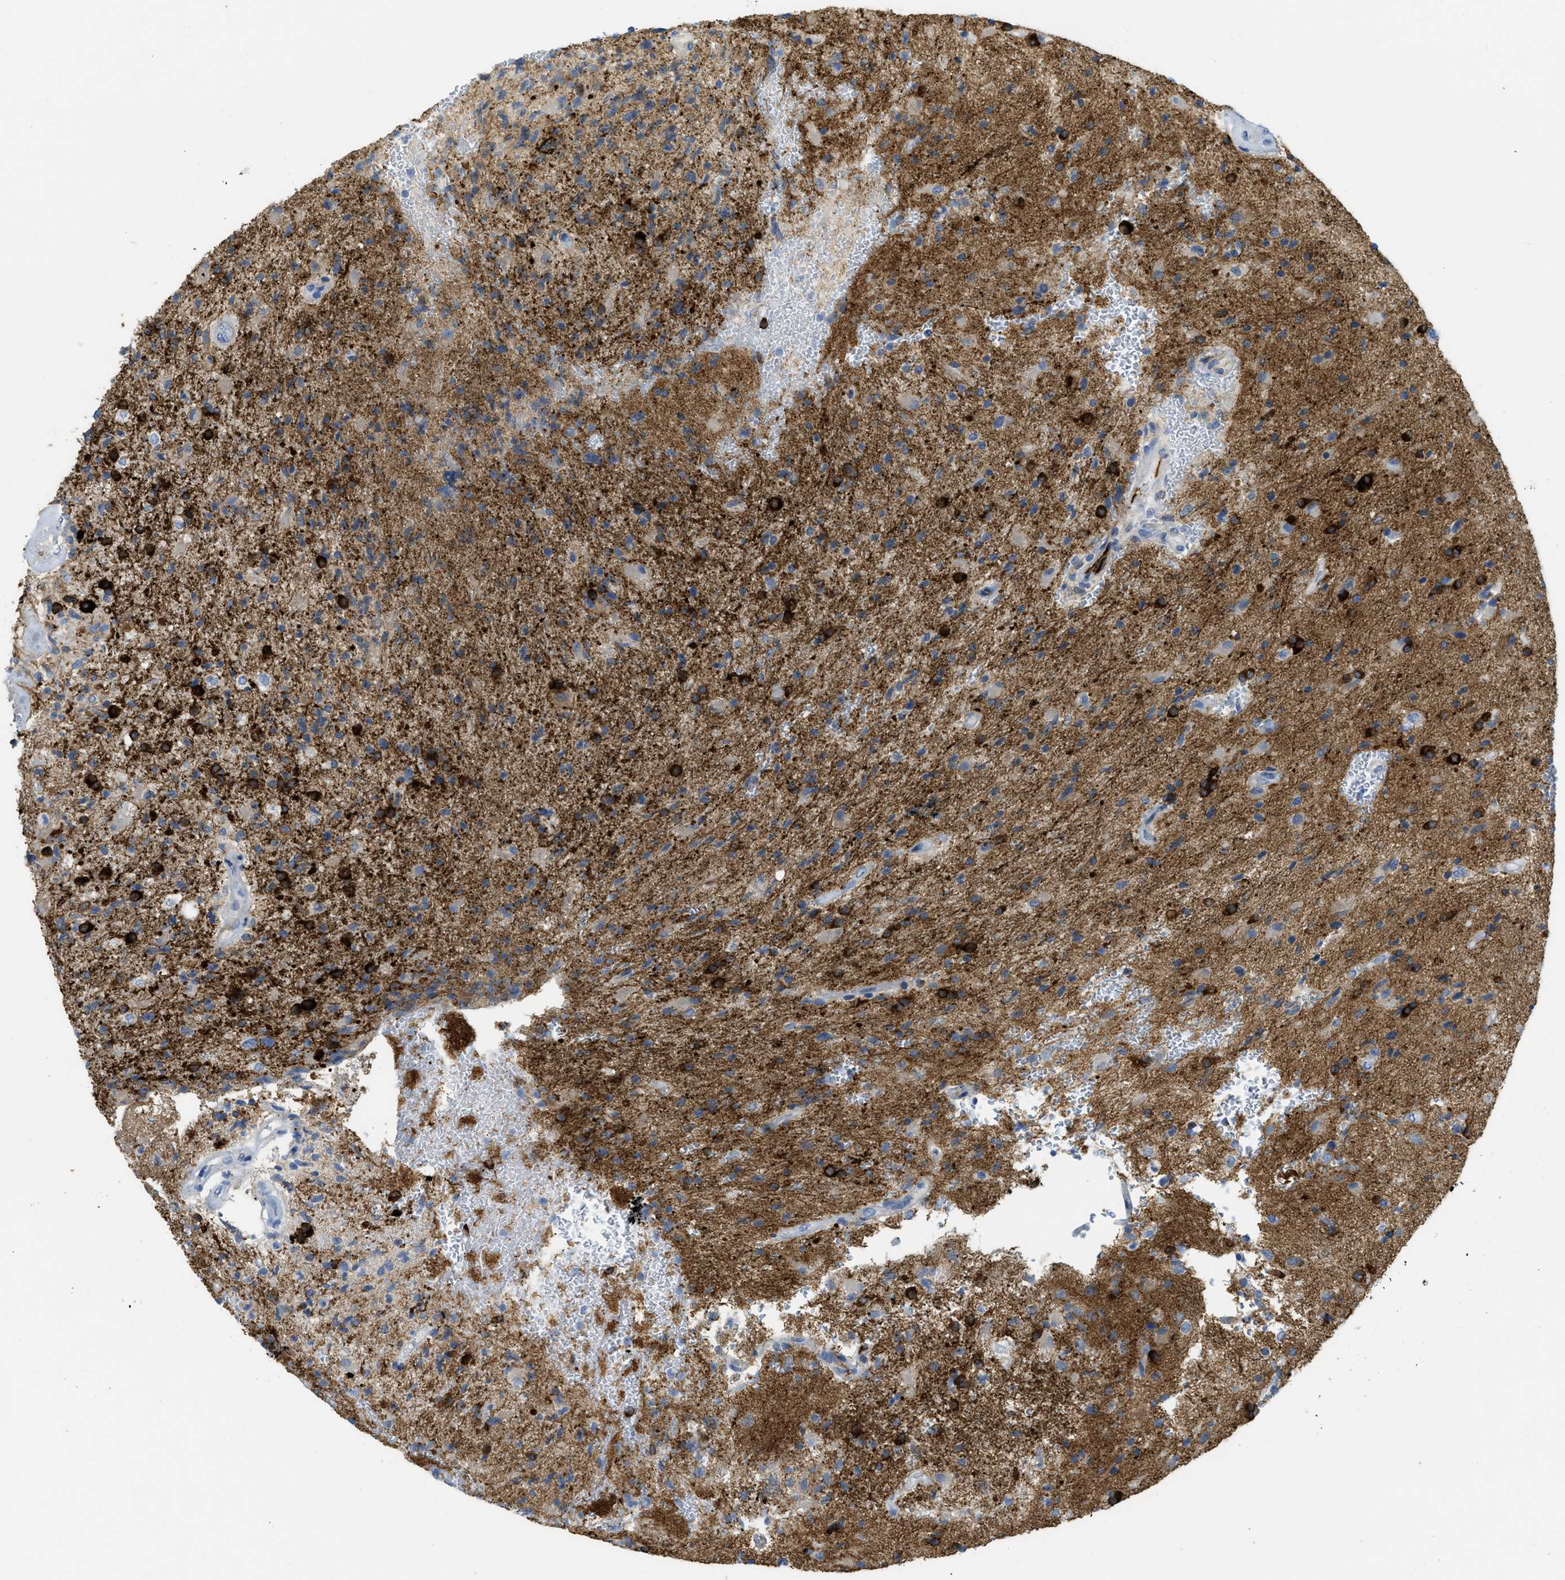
{"staining": {"intensity": "strong", "quantity": "25%-75%", "location": "cytoplasmic/membranous"}, "tissue": "glioma", "cell_type": "Tumor cells", "image_type": "cancer", "snomed": [{"axis": "morphology", "description": "Glioma, malignant, High grade"}, {"axis": "topography", "description": "Brain"}], "caption": "Protein expression analysis of human malignant high-grade glioma reveals strong cytoplasmic/membranous staining in approximately 25%-75% of tumor cells.", "gene": "CNNM4", "patient": {"sex": "male", "age": 72}}